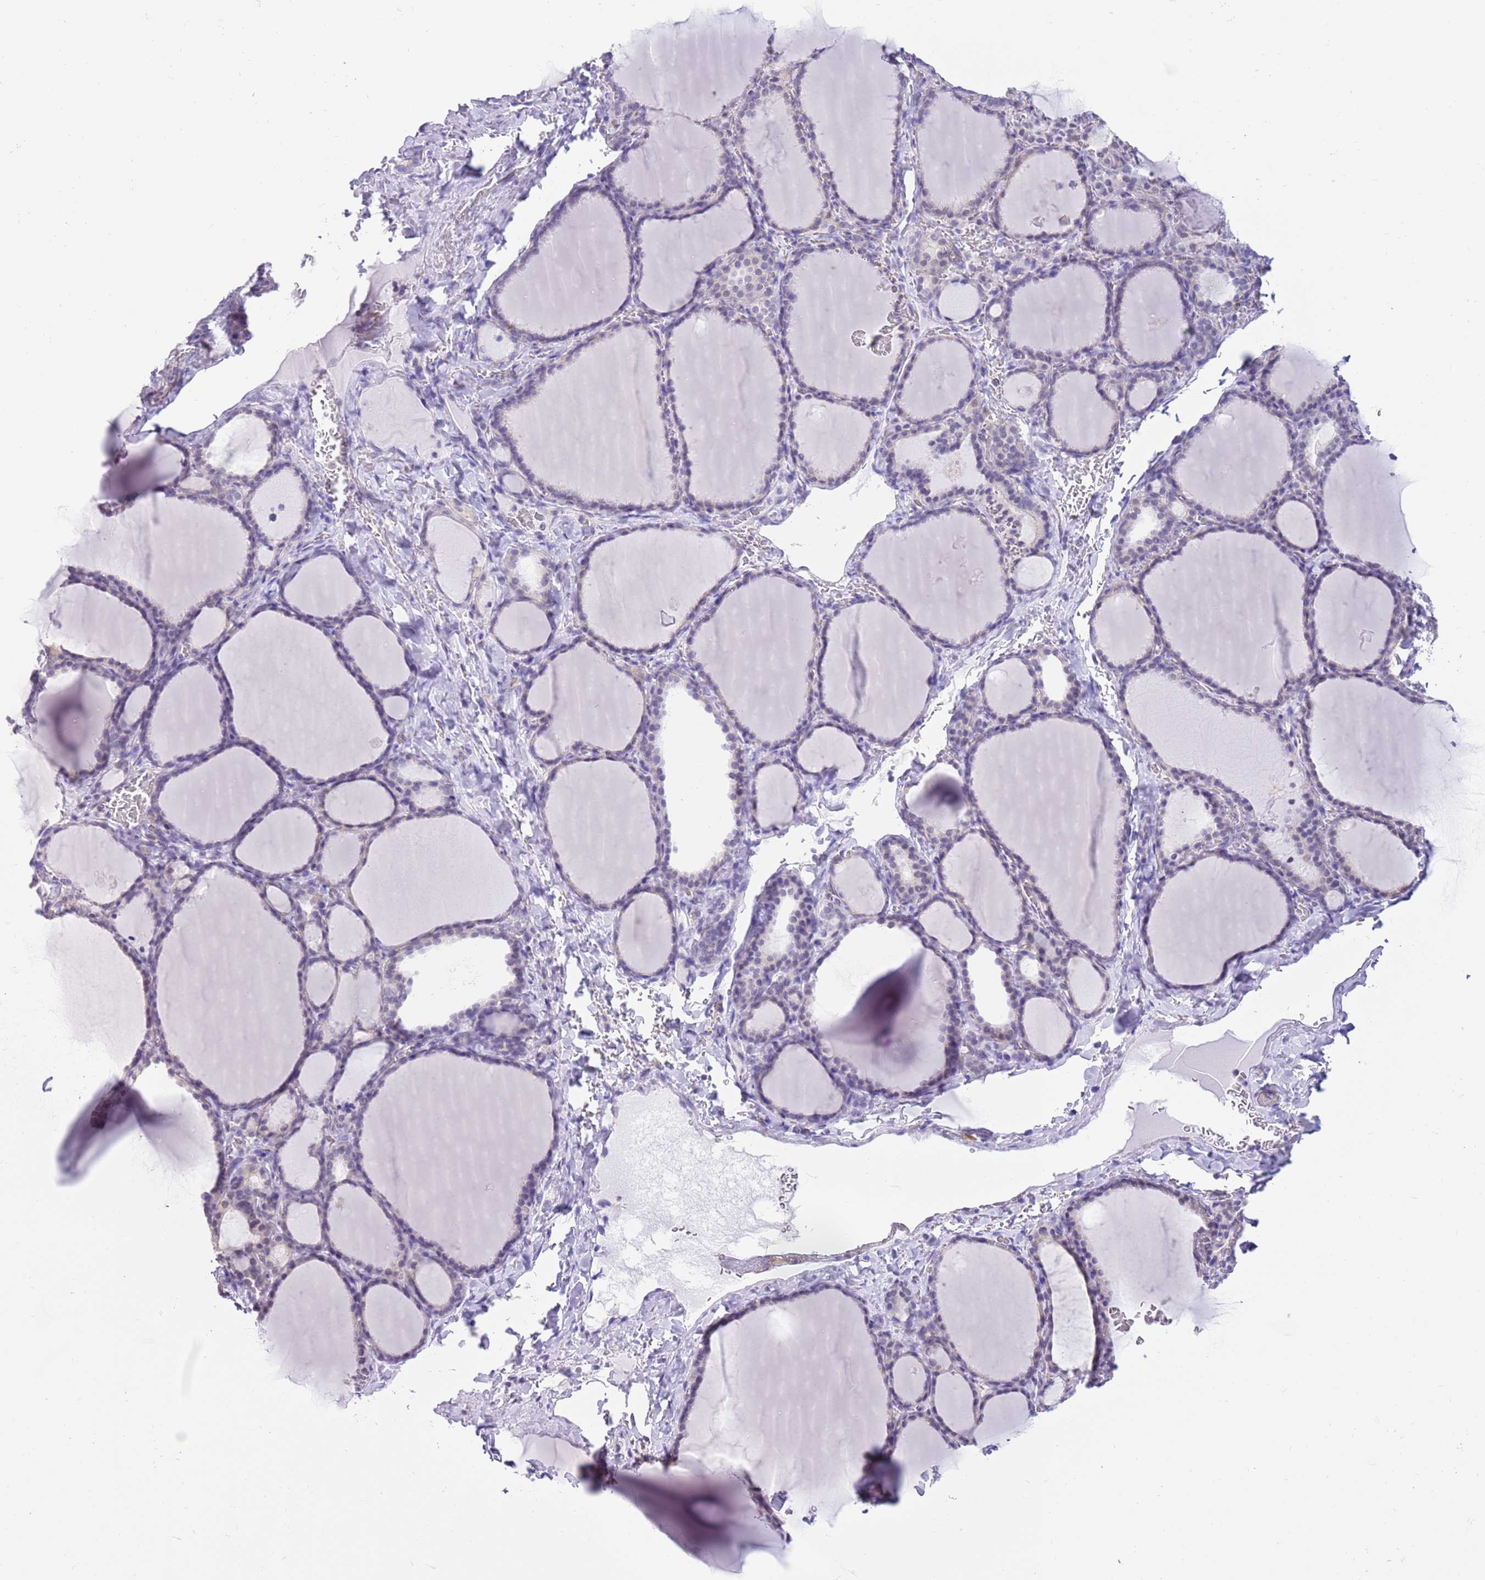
{"staining": {"intensity": "negative", "quantity": "none", "location": "none"}, "tissue": "thyroid gland", "cell_type": "Glandular cells", "image_type": "normal", "snomed": [{"axis": "morphology", "description": "Normal tissue, NOS"}, {"axis": "topography", "description": "Thyroid gland"}], "caption": "Thyroid gland stained for a protein using immunohistochemistry displays no positivity glandular cells.", "gene": "DDI2", "patient": {"sex": "female", "age": 39}}